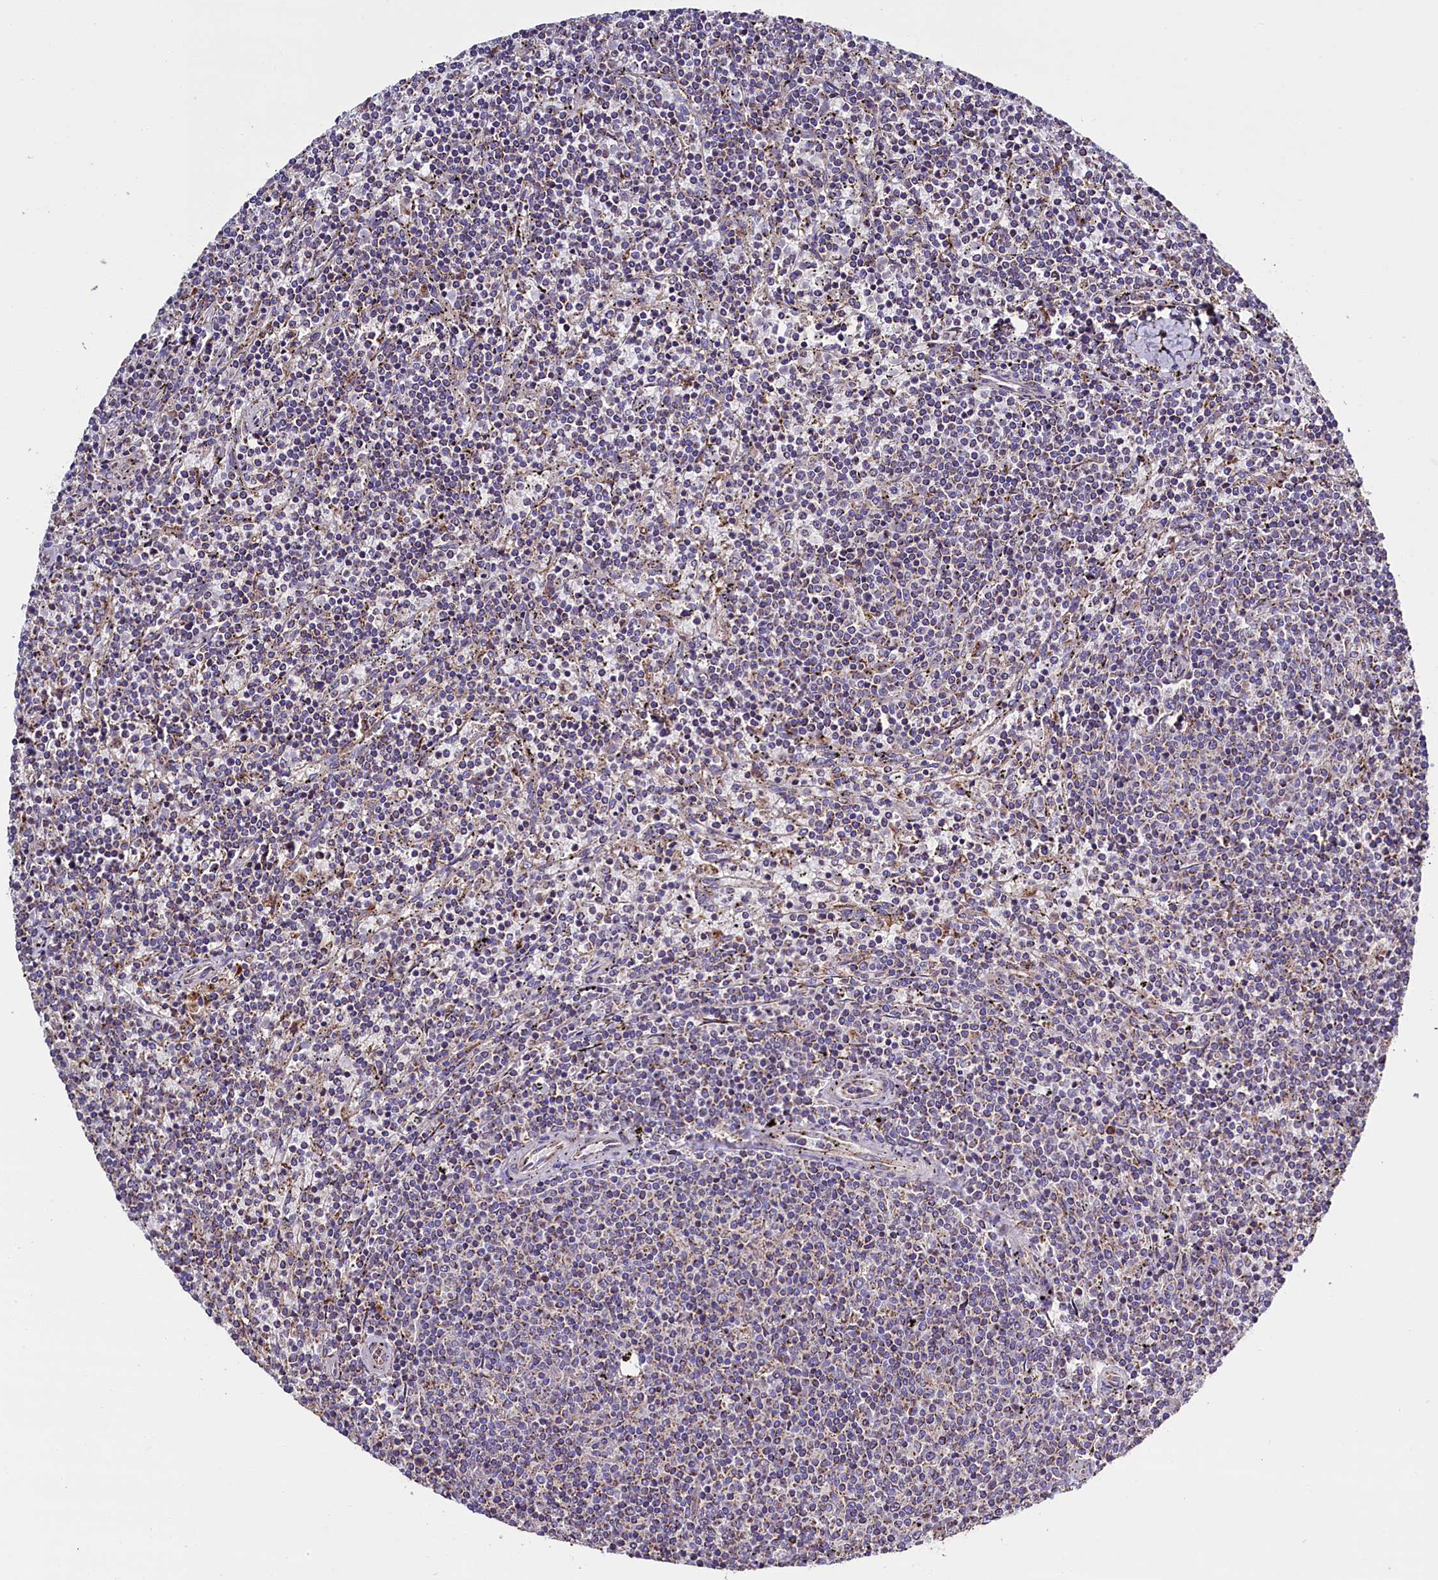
{"staining": {"intensity": "negative", "quantity": "none", "location": "none"}, "tissue": "lymphoma", "cell_type": "Tumor cells", "image_type": "cancer", "snomed": [{"axis": "morphology", "description": "Malignant lymphoma, non-Hodgkin's type, Low grade"}, {"axis": "topography", "description": "Spleen"}], "caption": "This image is of lymphoma stained with immunohistochemistry (IHC) to label a protein in brown with the nuclei are counter-stained blue. There is no expression in tumor cells. (Immunohistochemistry, brightfield microscopy, high magnification).", "gene": "ZSWIM1", "patient": {"sex": "female", "age": 50}}